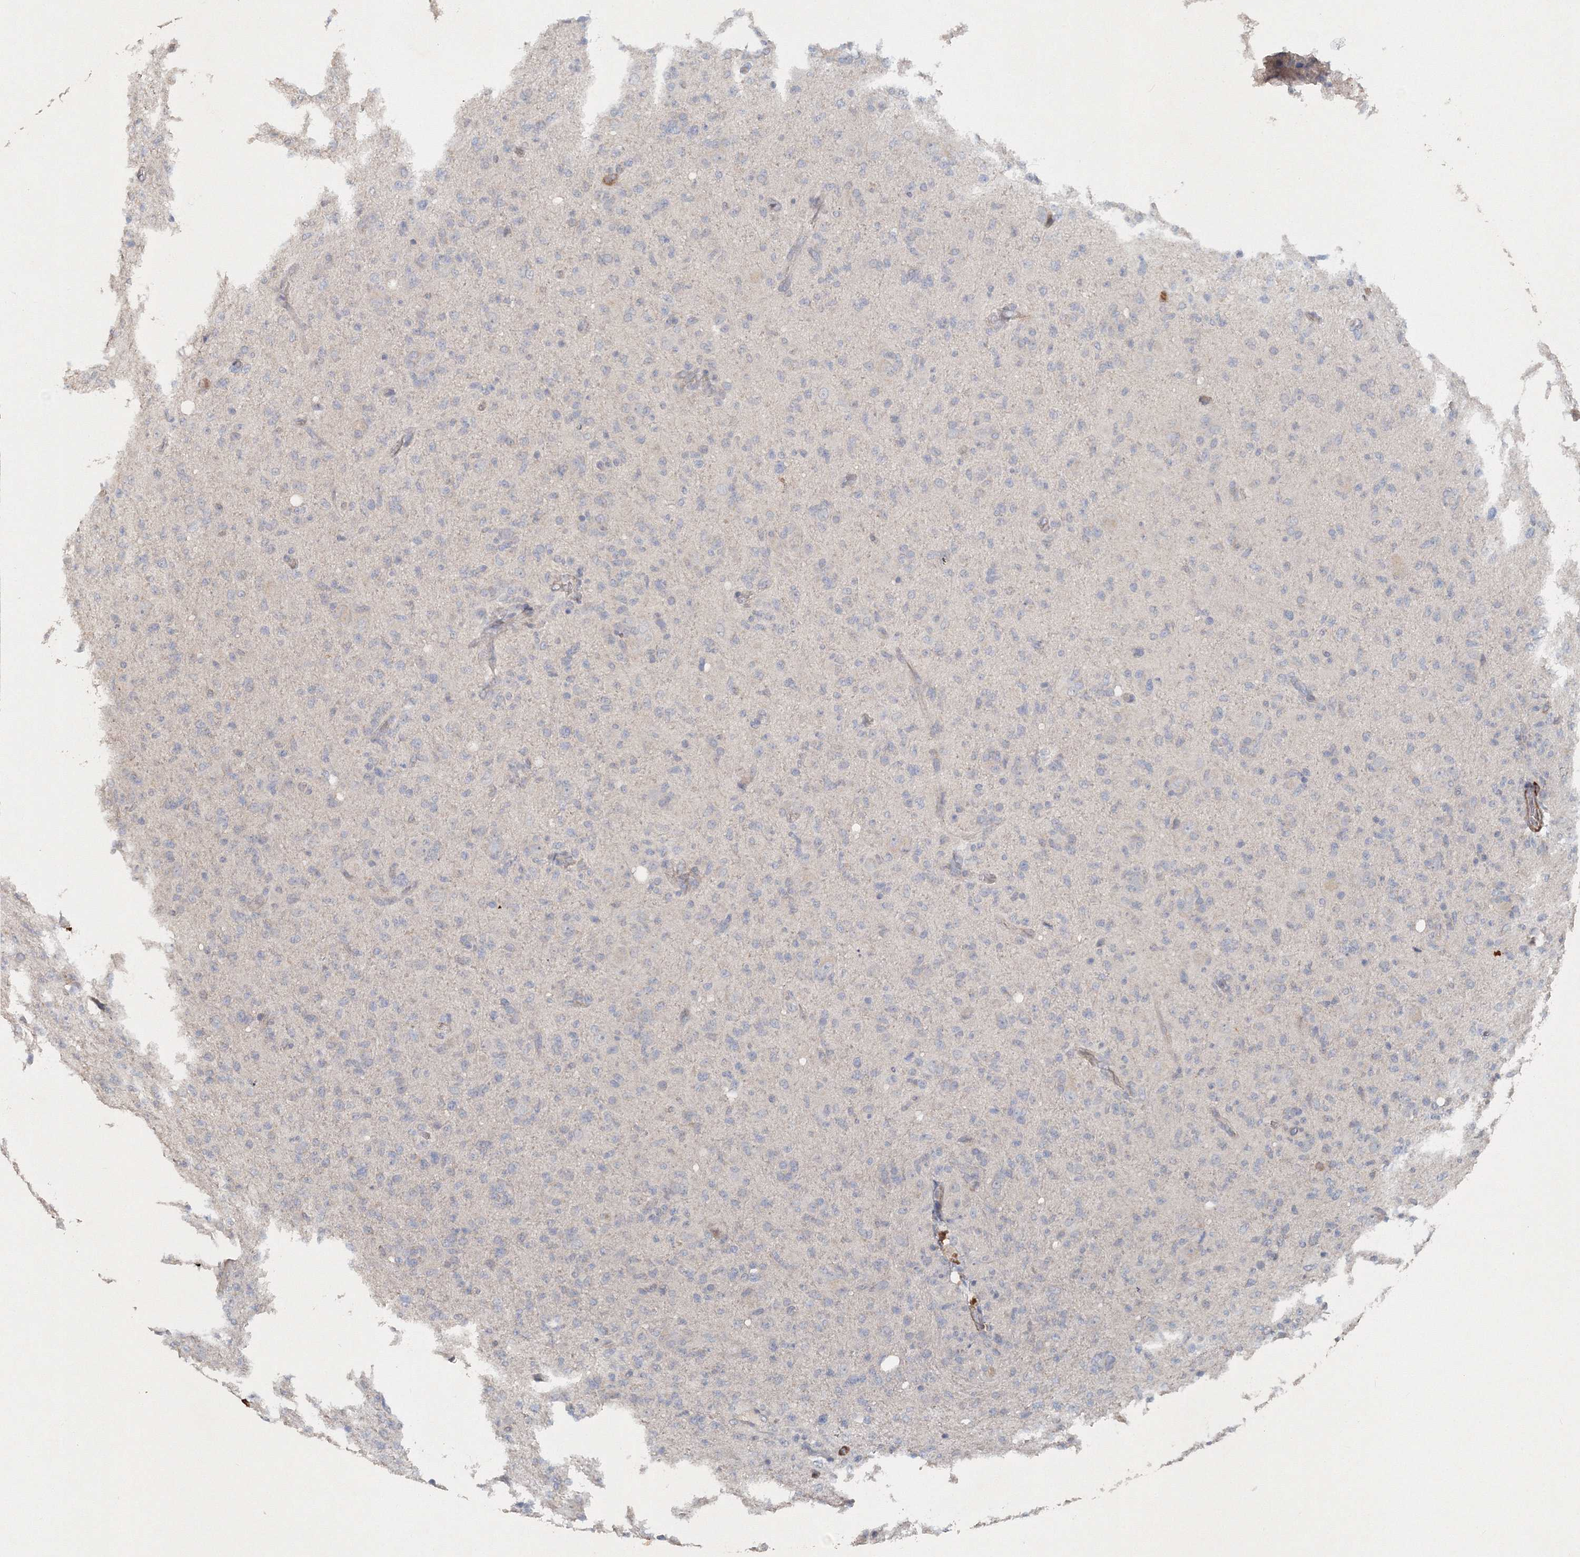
{"staining": {"intensity": "negative", "quantity": "none", "location": "none"}, "tissue": "glioma", "cell_type": "Tumor cells", "image_type": "cancer", "snomed": [{"axis": "morphology", "description": "Glioma, malignant, High grade"}, {"axis": "topography", "description": "Brain"}], "caption": "The micrograph demonstrates no staining of tumor cells in malignant glioma (high-grade).", "gene": "NALF2", "patient": {"sex": "female", "age": 57}}